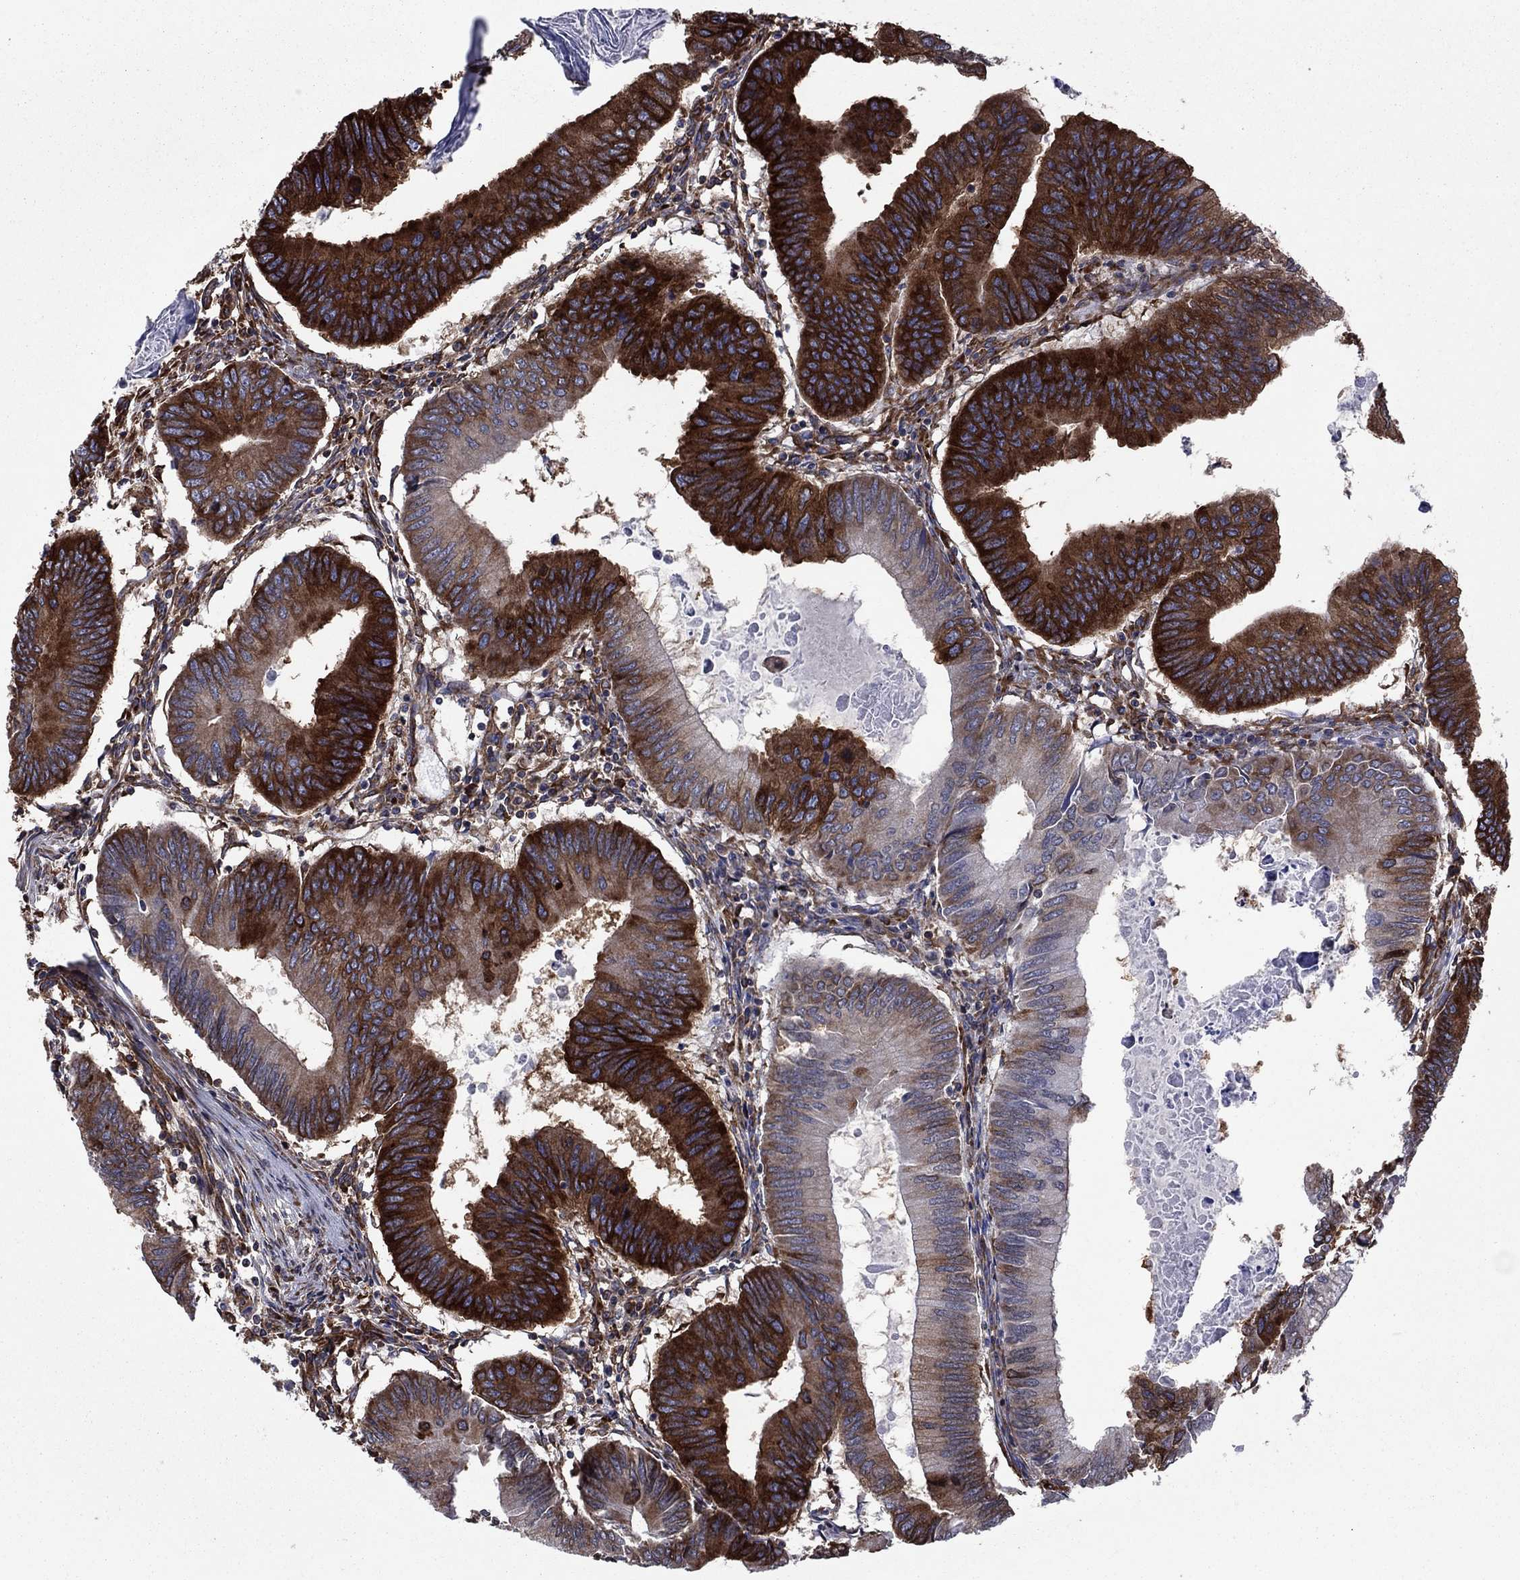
{"staining": {"intensity": "strong", "quantity": ">75%", "location": "cytoplasmic/membranous"}, "tissue": "colorectal cancer", "cell_type": "Tumor cells", "image_type": "cancer", "snomed": [{"axis": "morphology", "description": "Adenocarcinoma, NOS"}, {"axis": "topography", "description": "Colon"}], "caption": "Brown immunohistochemical staining in colorectal adenocarcinoma shows strong cytoplasmic/membranous positivity in approximately >75% of tumor cells.", "gene": "YBX1", "patient": {"sex": "male", "age": 53}}